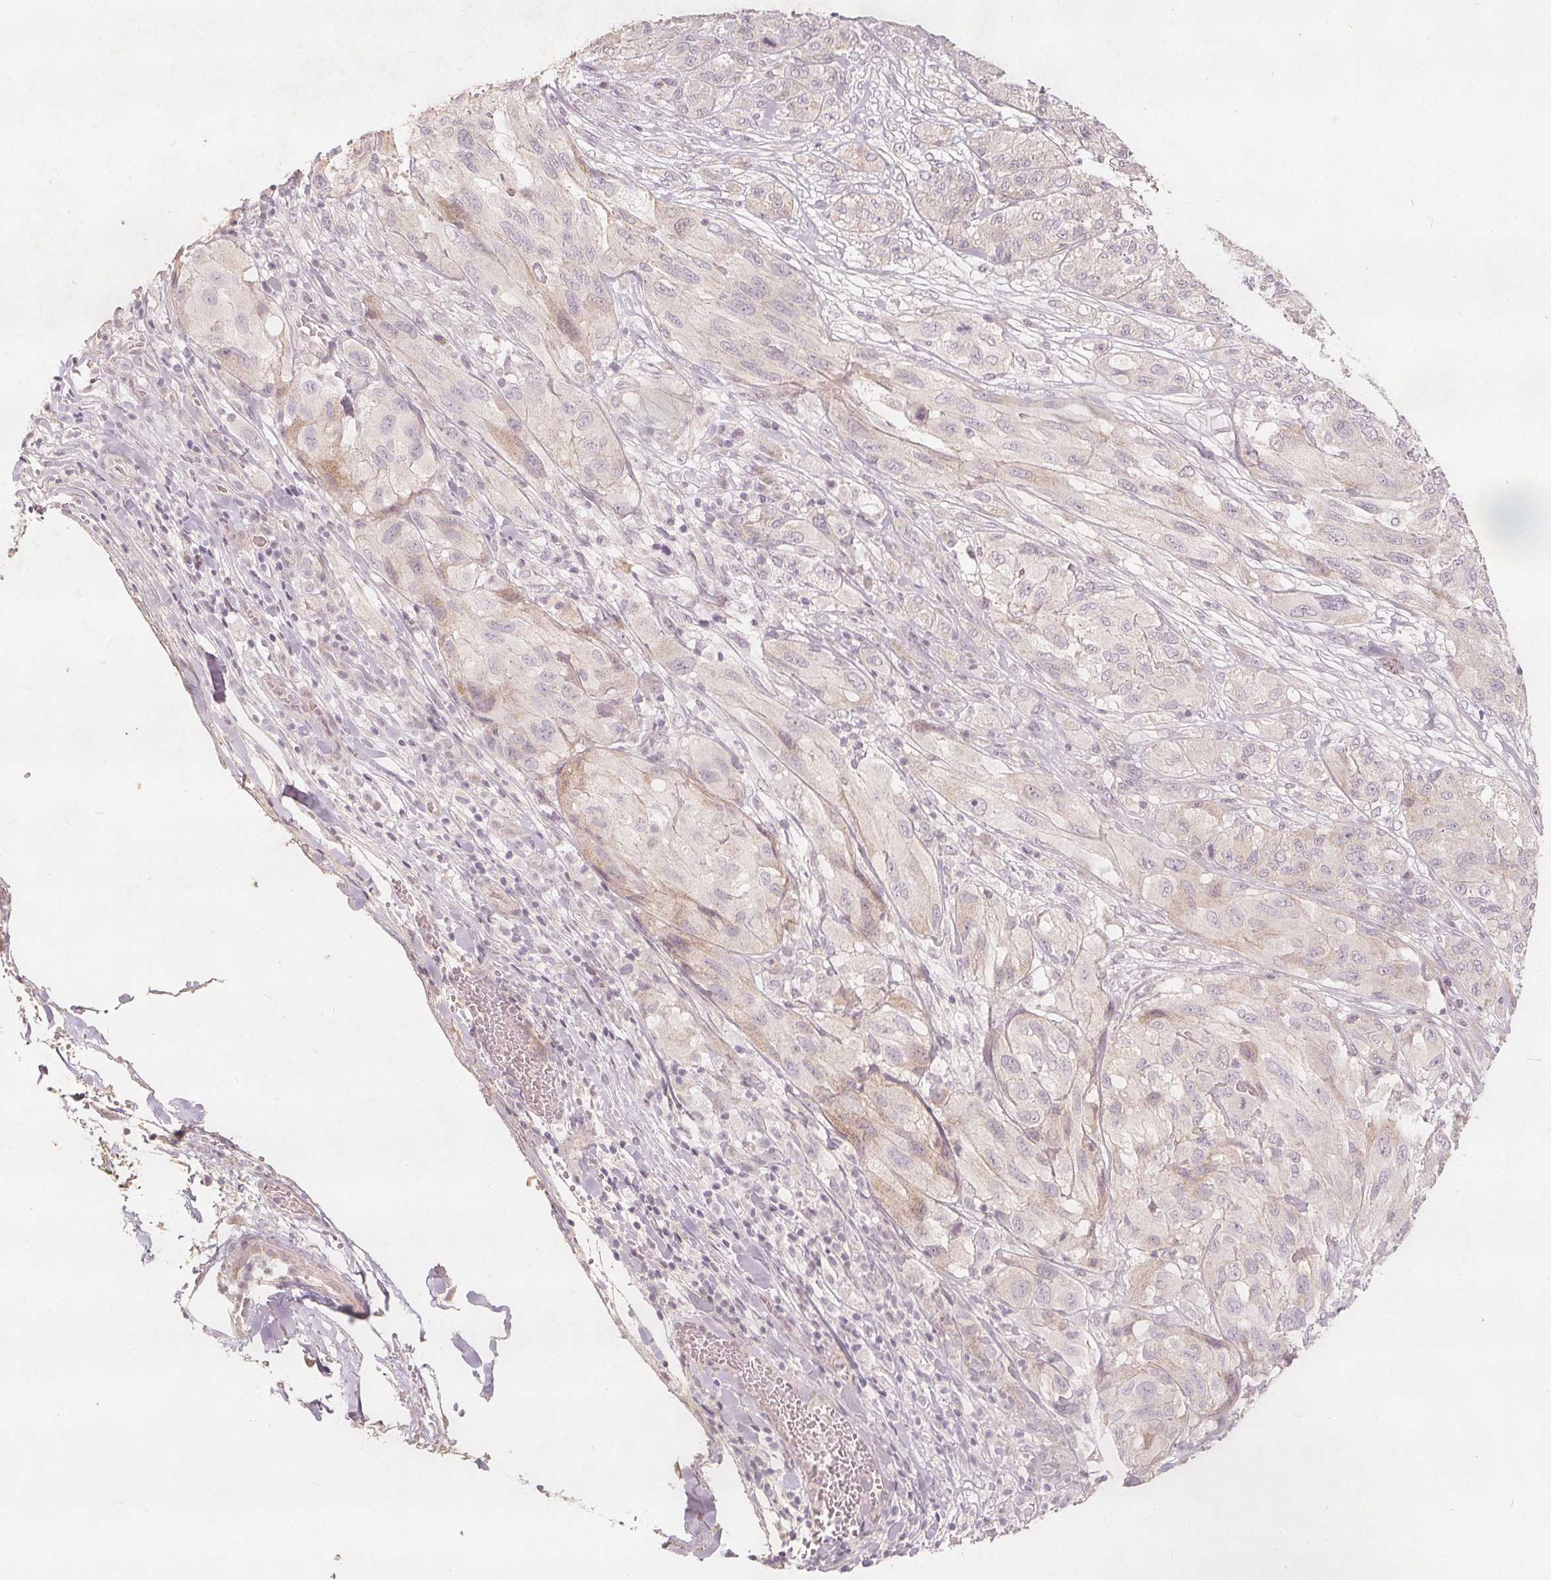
{"staining": {"intensity": "negative", "quantity": "none", "location": "none"}, "tissue": "melanoma", "cell_type": "Tumor cells", "image_type": "cancer", "snomed": [{"axis": "morphology", "description": "Malignant melanoma, NOS"}, {"axis": "topography", "description": "Skin"}], "caption": "An IHC micrograph of melanoma is shown. There is no staining in tumor cells of melanoma.", "gene": "PTPRT", "patient": {"sex": "female", "age": 91}}